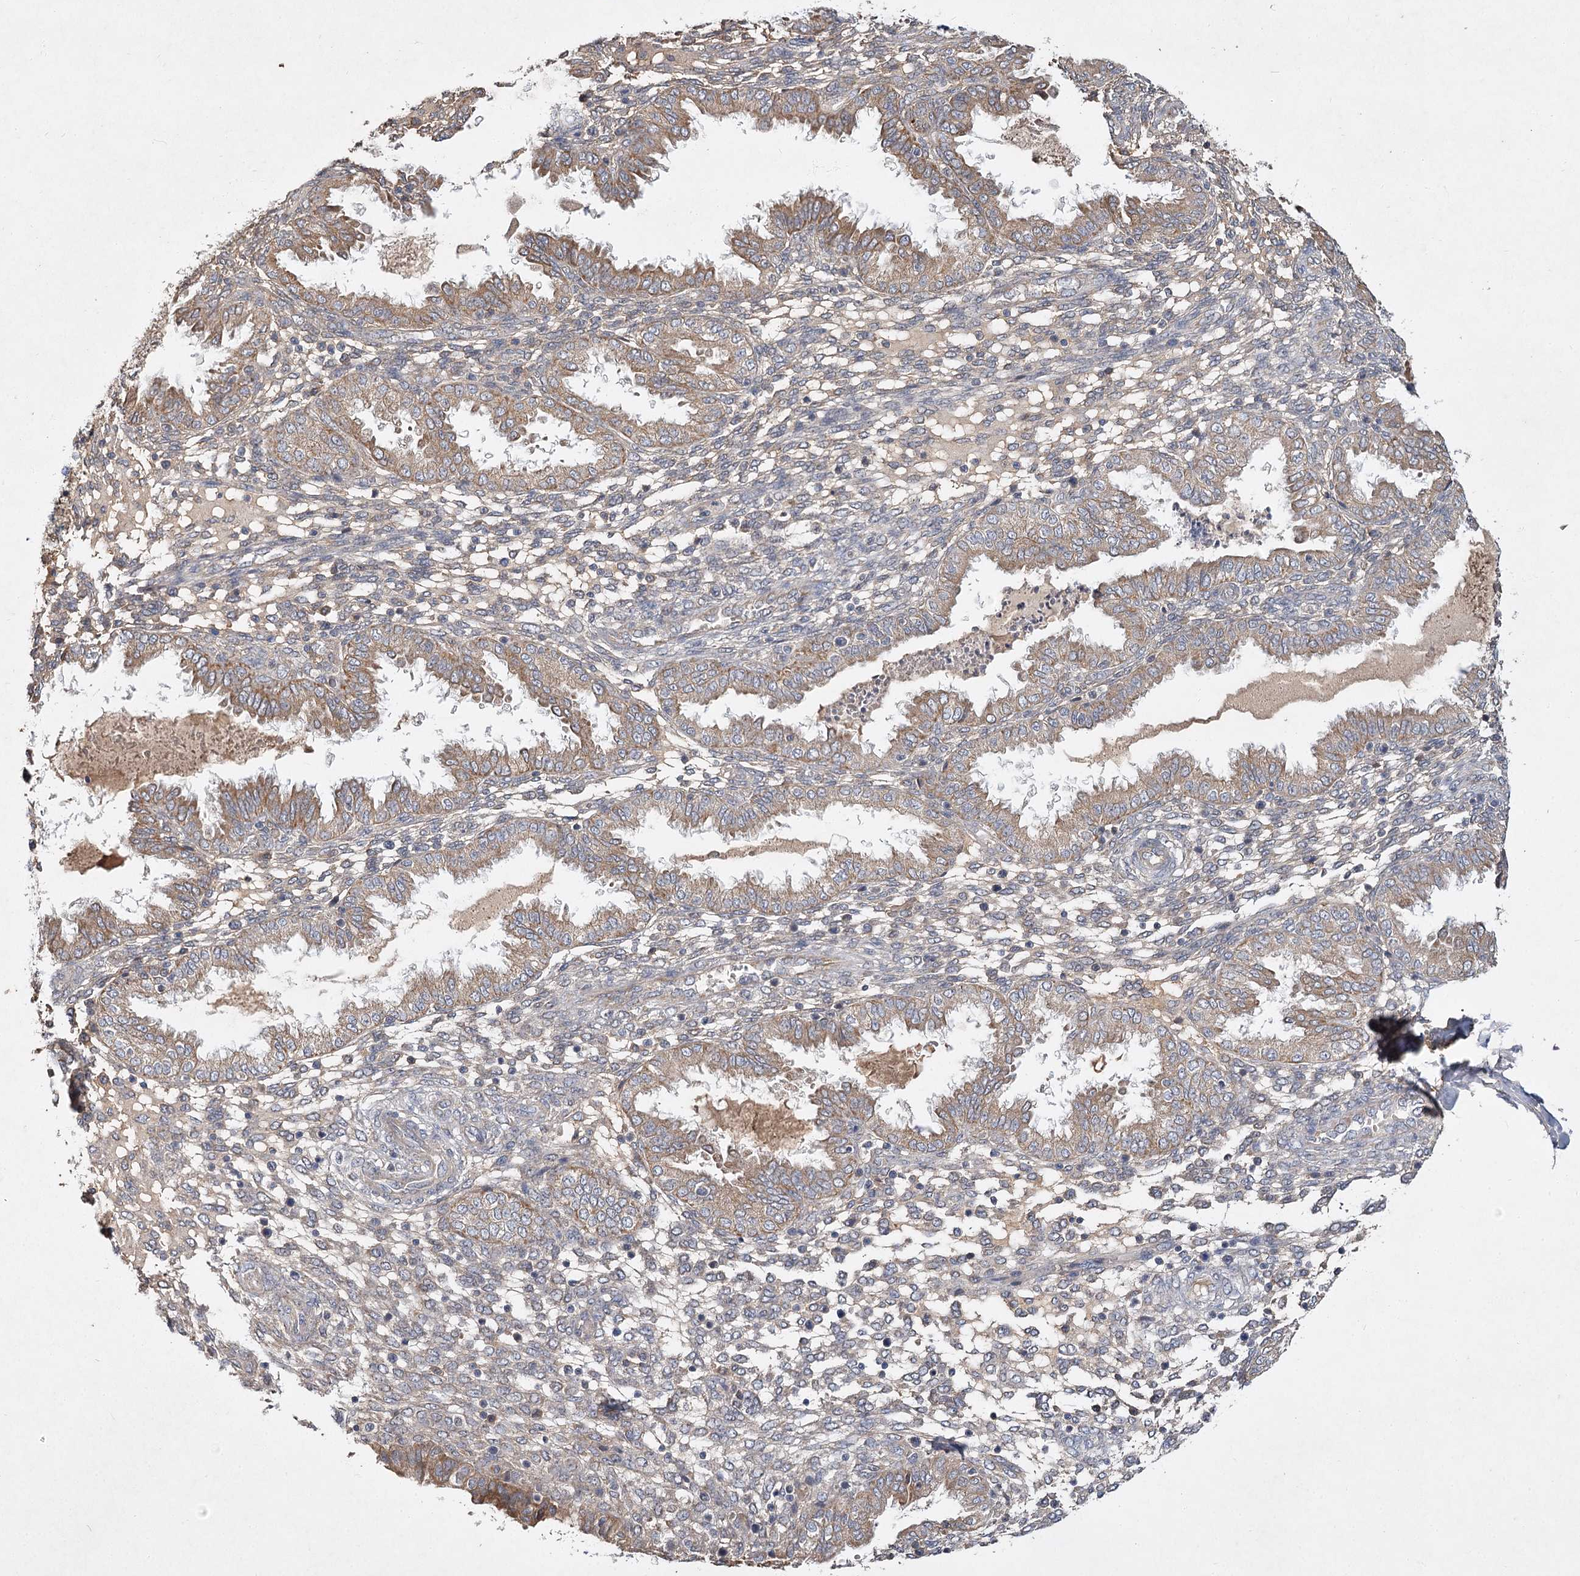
{"staining": {"intensity": "negative", "quantity": "none", "location": "none"}, "tissue": "endometrium", "cell_type": "Cells in endometrial stroma", "image_type": "normal", "snomed": [{"axis": "morphology", "description": "Normal tissue, NOS"}, {"axis": "topography", "description": "Endometrium"}], "caption": "IHC image of benign endometrium: endometrium stained with DAB (3,3'-diaminobenzidine) exhibits no significant protein positivity in cells in endometrial stroma. (DAB (3,3'-diaminobenzidine) IHC visualized using brightfield microscopy, high magnification).", "gene": "MFN1", "patient": {"sex": "female", "age": 33}}